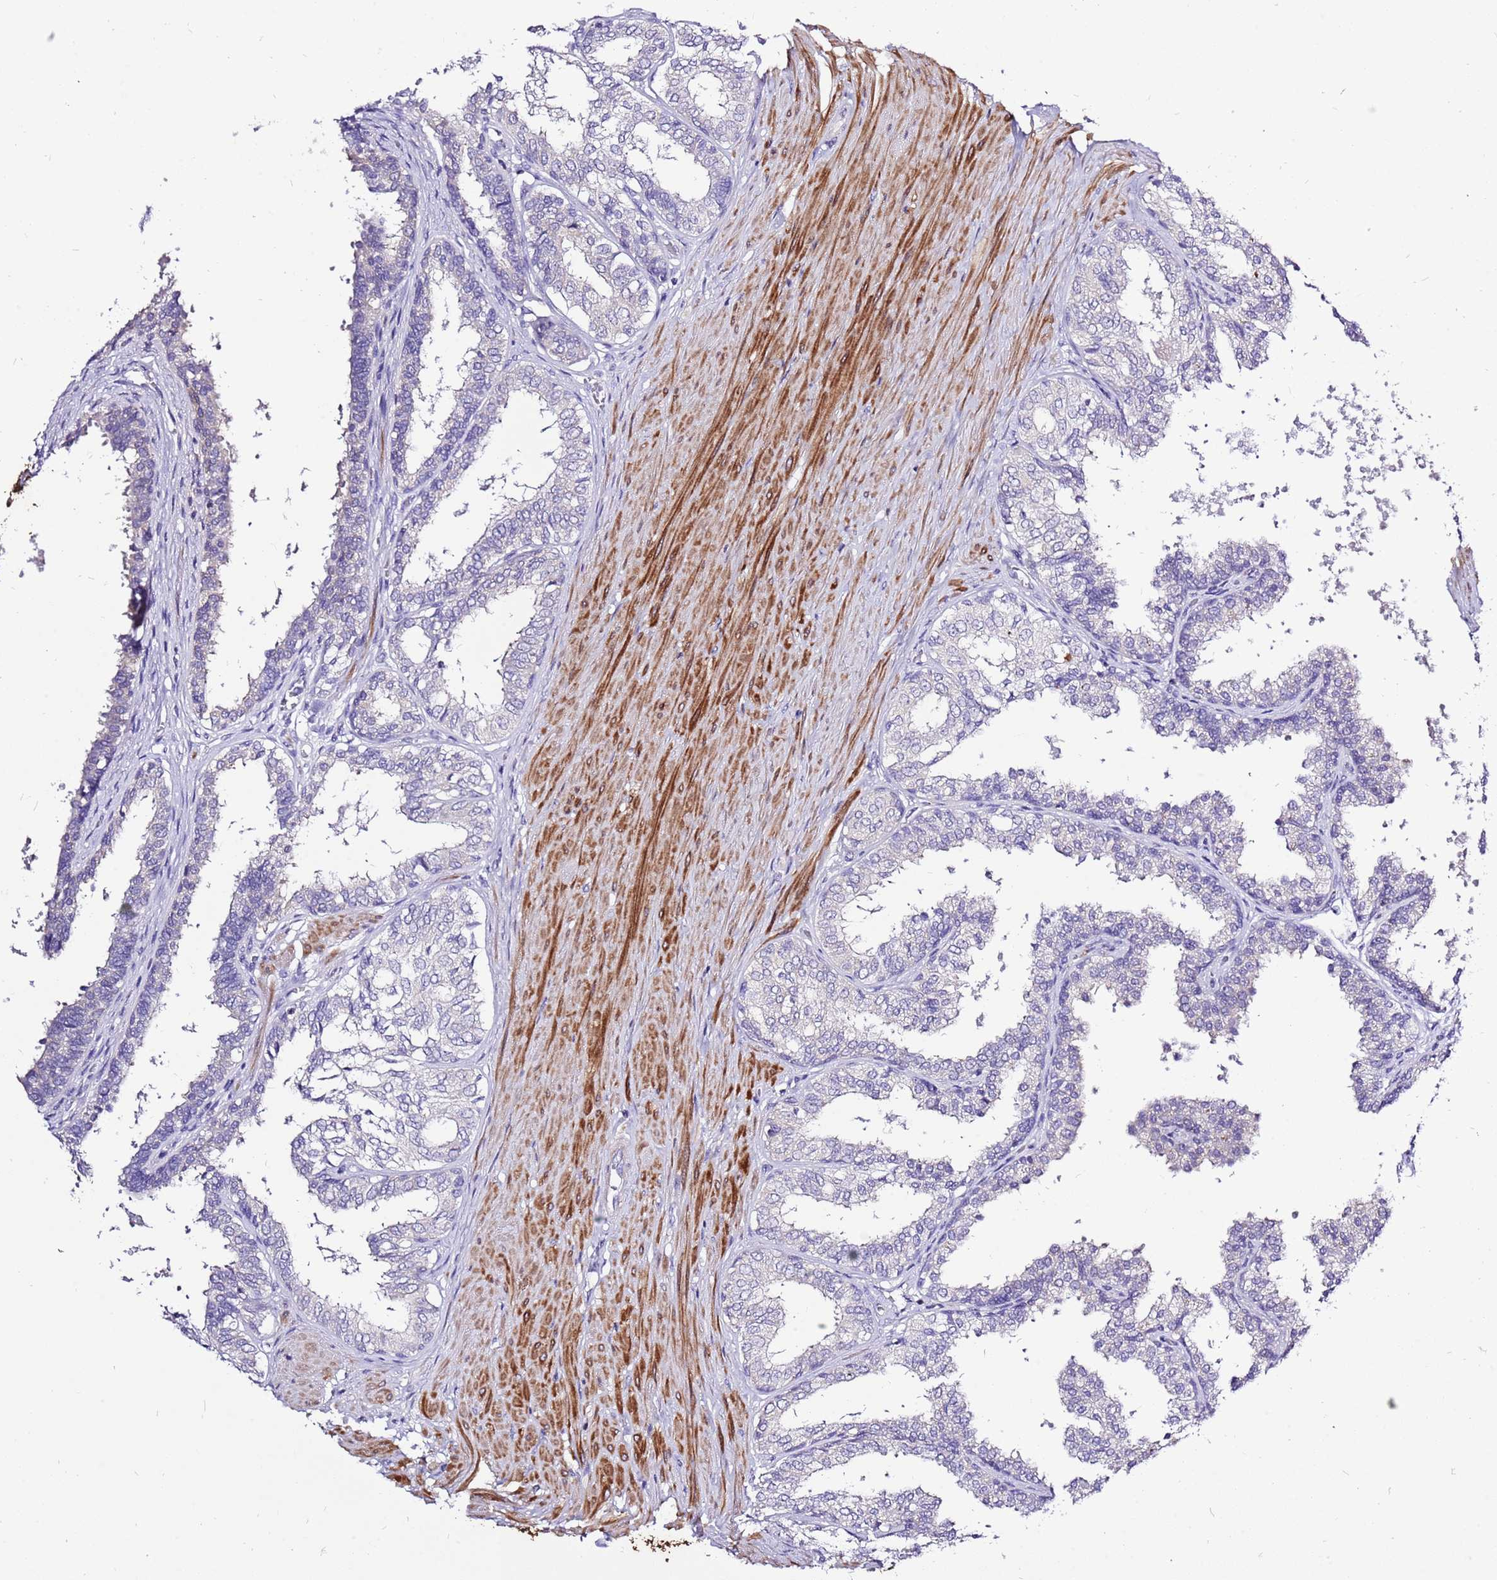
{"staining": {"intensity": "negative", "quantity": "none", "location": "none"}, "tissue": "prostate", "cell_type": "Glandular cells", "image_type": "normal", "snomed": [{"axis": "morphology", "description": "Normal tissue, NOS"}, {"axis": "topography", "description": "Prostate"}], "caption": "Immunohistochemistry (IHC) of benign human prostate reveals no staining in glandular cells. (DAB (3,3'-diaminobenzidine) IHC, high magnification).", "gene": "GLCE", "patient": {"sex": "male", "age": 48}}